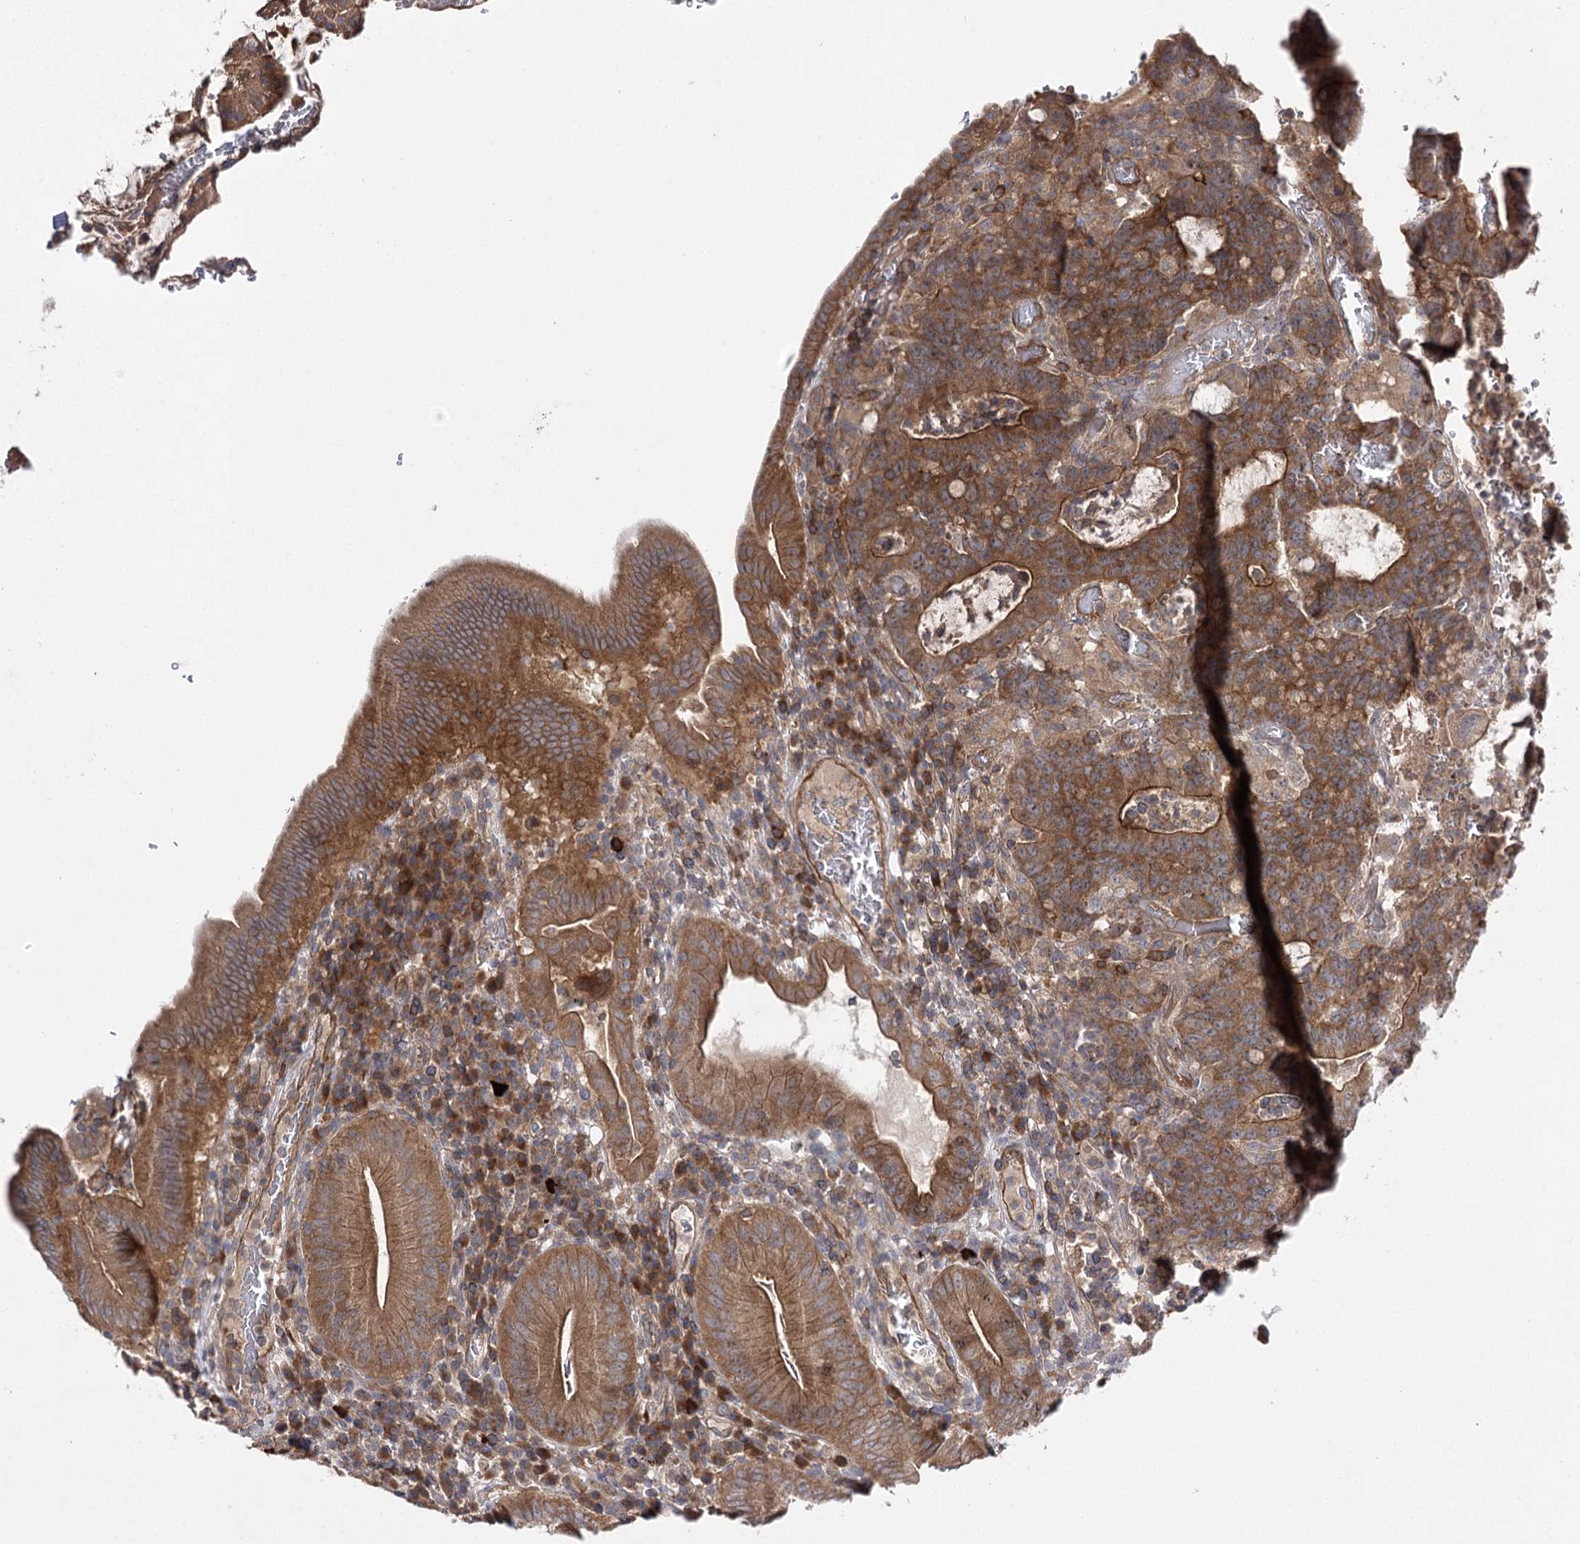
{"staining": {"intensity": "strong", "quantity": ">75%", "location": "cytoplasmic/membranous"}, "tissue": "colorectal cancer", "cell_type": "Tumor cells", "image_type": "cancer", "snomed": [{"axis": "morphology", "description": "Normal tissue, NOS"}, {"axis": "morphology", "description": "Adenocarcinoma, NOS"}, {"axis": "topography", "description": "Colon"}], "caption": "IHC histopathology image of human adenocarcinoma (colorectal) stained for a protein (brown), which exhibits high levels of strong cytoplasmic/membranous expression in approximately >75% of tumor cells.", "gene": "BCR", "patient": {"sex": "female", "age": 75}}